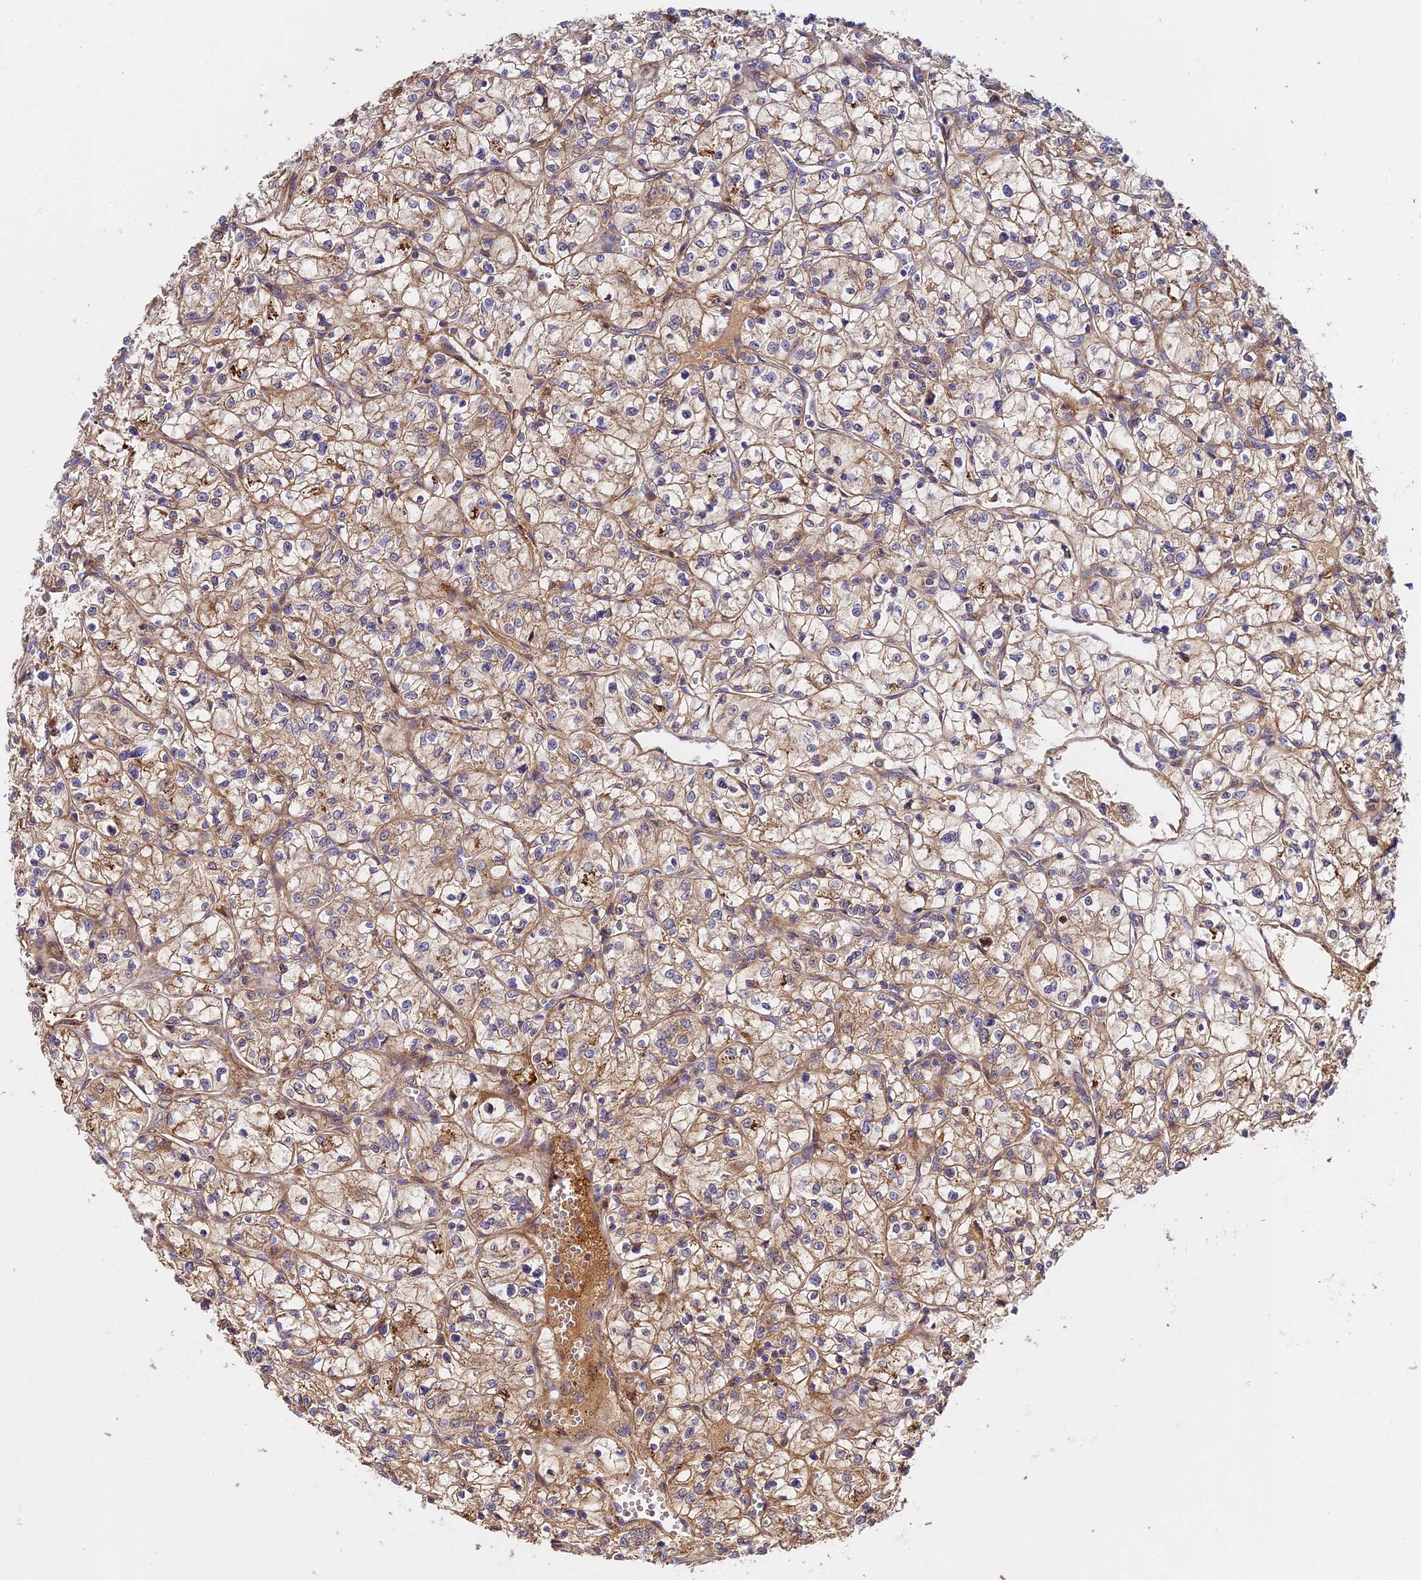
{"staining": {"intensity": "moderate", "quantity": "25%-75%", "location": "cytoplasmic/membranous"}, "tissue": "renal cancer", "cell_type": "Tumor cells", "image_type": "cancer", "snomed": [{"axis": "morphology", "description": "Adenocarcinoma, NOS"}, {"axis": "topography", "description": "Kidney"}], "caption": "This is an image of immunohistochemistry (IHC) staining of renal cancer (adenocarcinoma), which shows moderate staining in the cytoplasmic/membranous of tumor cells.", "gene": "FUOM", "patient": {"sex": "female", "age": 64}}